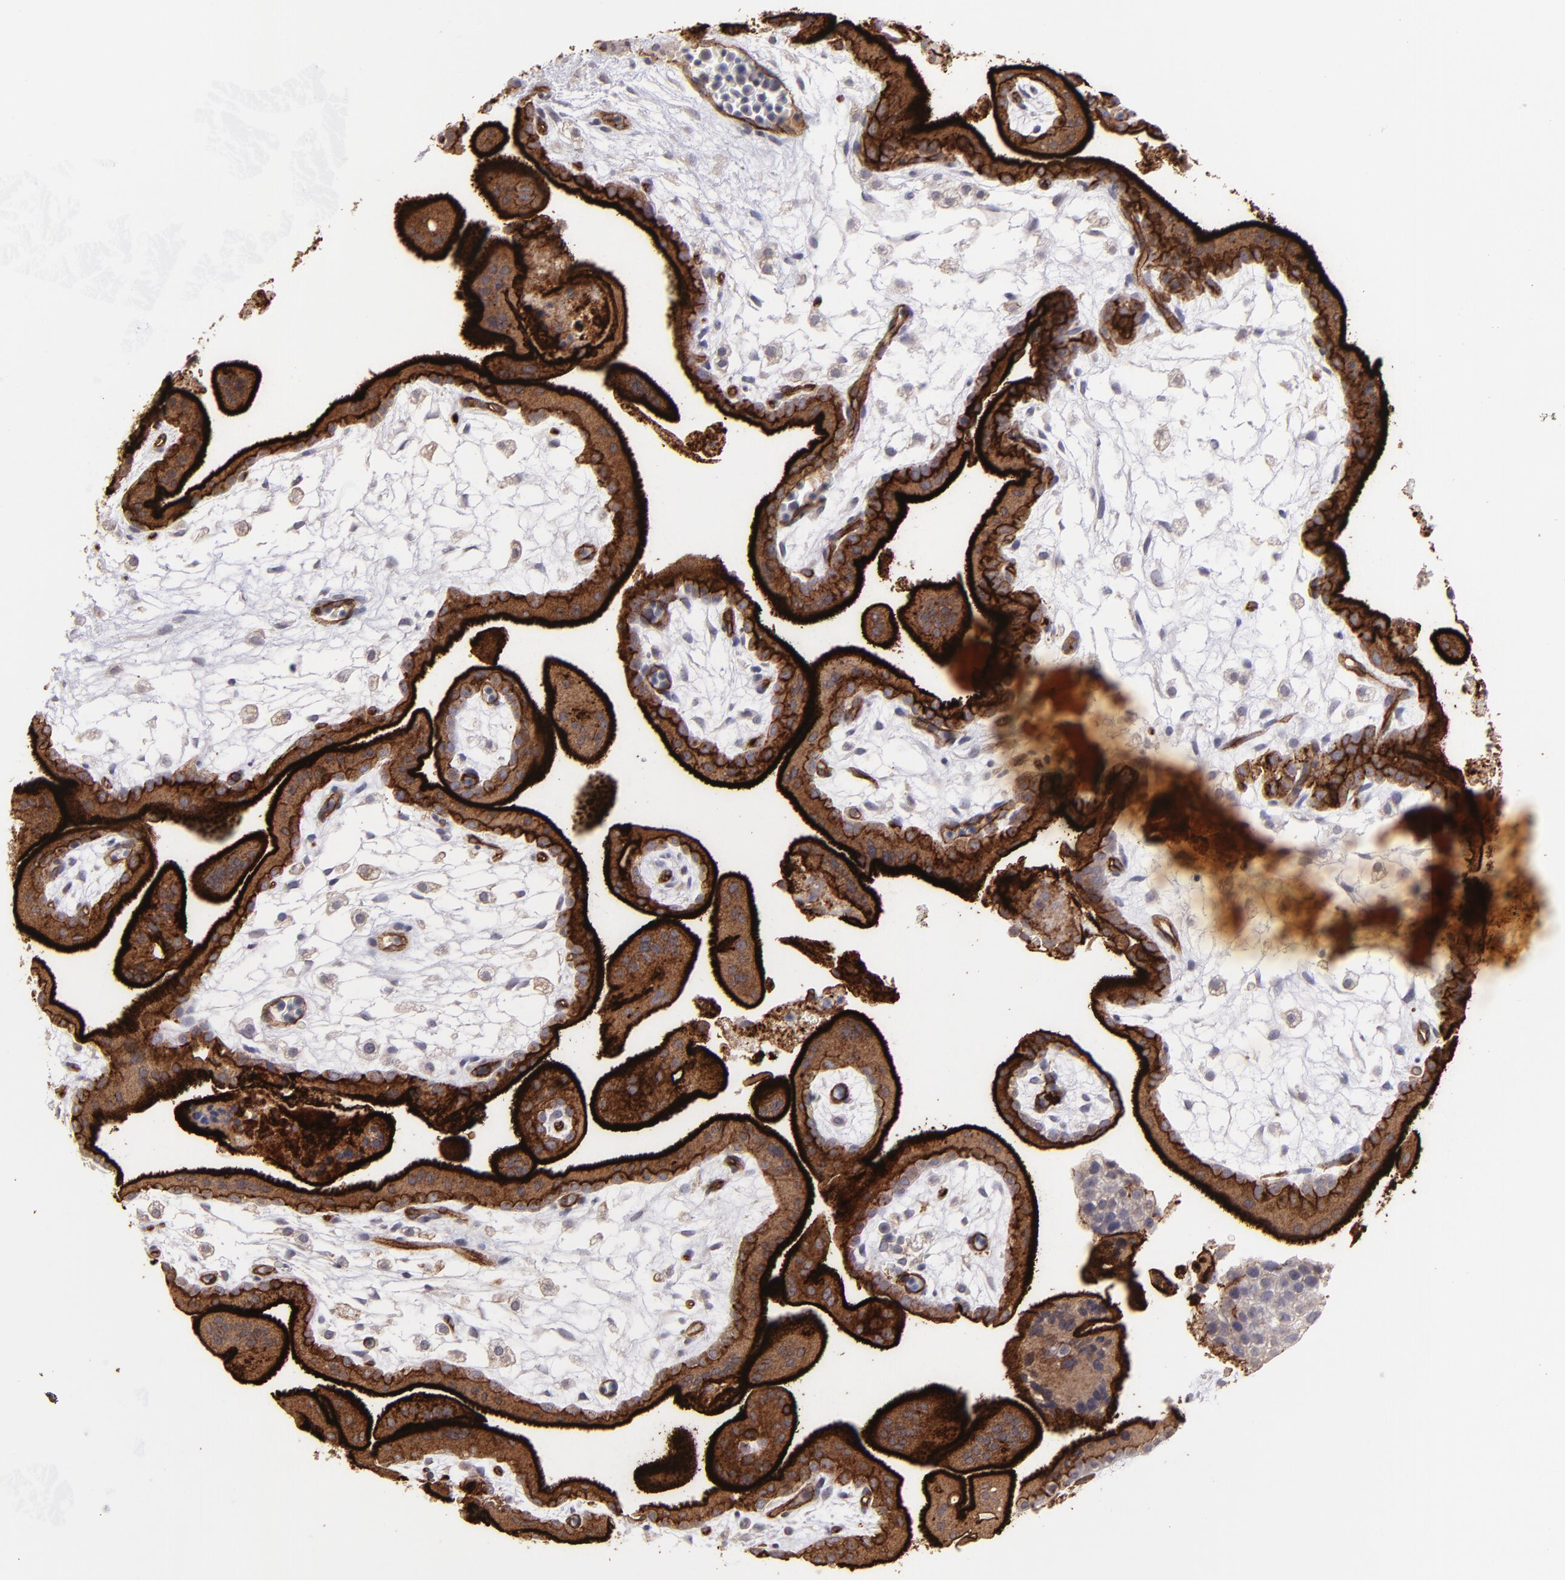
{"staining": {"intensity": "negative", "quantity": "none", "location": "none"}, "tissue": "placenta", "cell_type": "Decidual cells", "image_type": "normal", "snomed": [{"axis": "morphology", "description": "Normal tissue, NOS"}, {"axis": "topography", "description": "Placenta"}], "caption": "Decidual cells are negative for brown protein staining in normal placenta. Brightfield microscopy of immunohistochemistry stained with DAB (brown) and hematoxylin (blue), captured at high magnification.", "gene": "DYSF", "patient": {"sex": "female", "age": 35}}